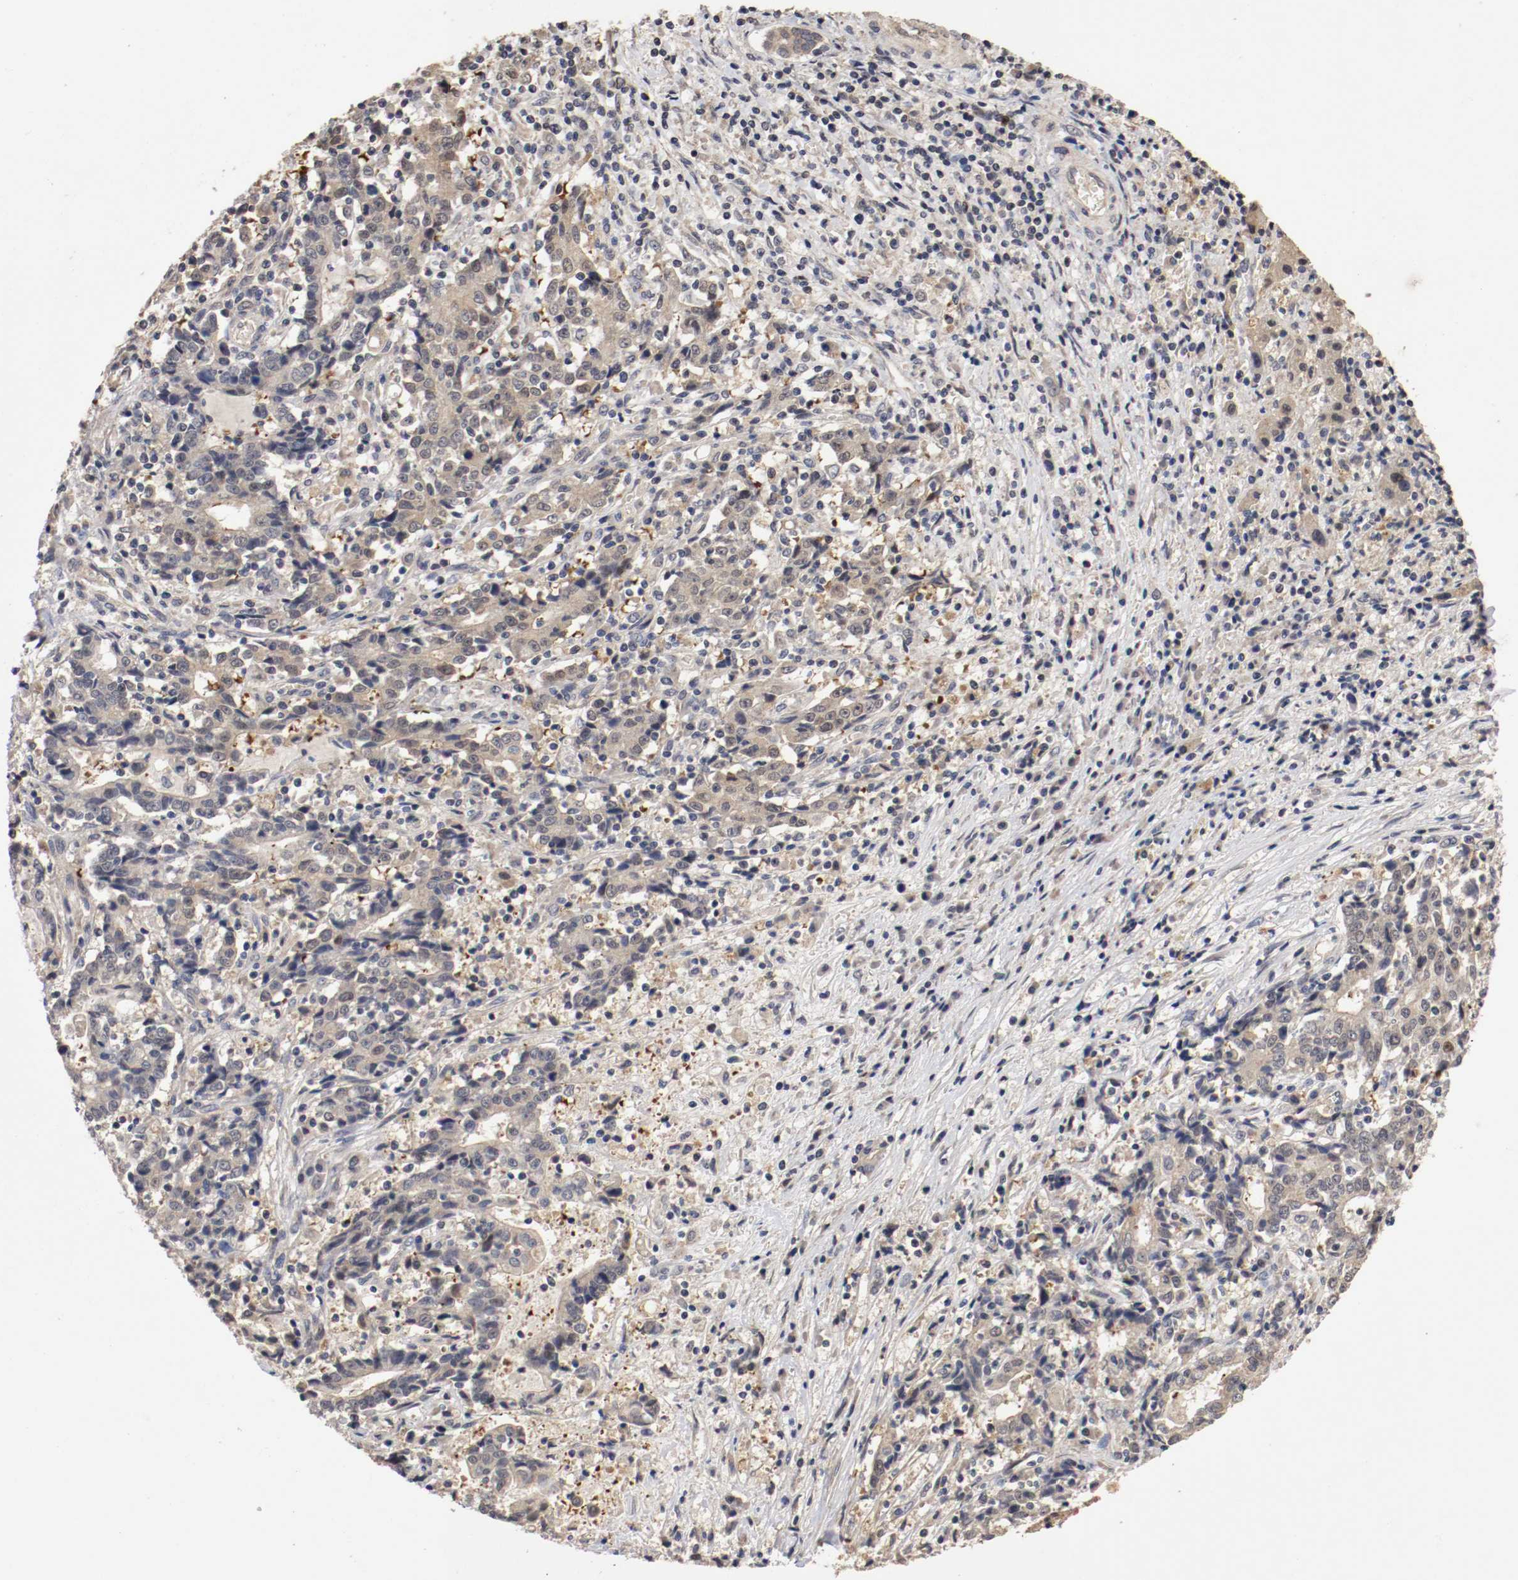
{"staining": {"intensity": "weak", "quantity": ">75%", "location": "cytoplasmic/membranous,nuclear"}, "tissue": "liver cancer", "cell_type": "Tumor cells", "image_type": "cancer", "snomed": [{"axis": "morphology", "description": "Cholangiocarcinoma"}, {"axis": "topography", "description": "Liver"}], "caption": "Immunohistochemical staining of liver cancer (cholangiocarcinoma) exhibits weak cytoplasmic/membranous and nuclear protein expression in approximately >75% of tumor cells. (DAB IHC with brightfield microscopy, high magnification).", "gene": "TNFRSF1B", "patient": {"sex": "male", "age": 57}}